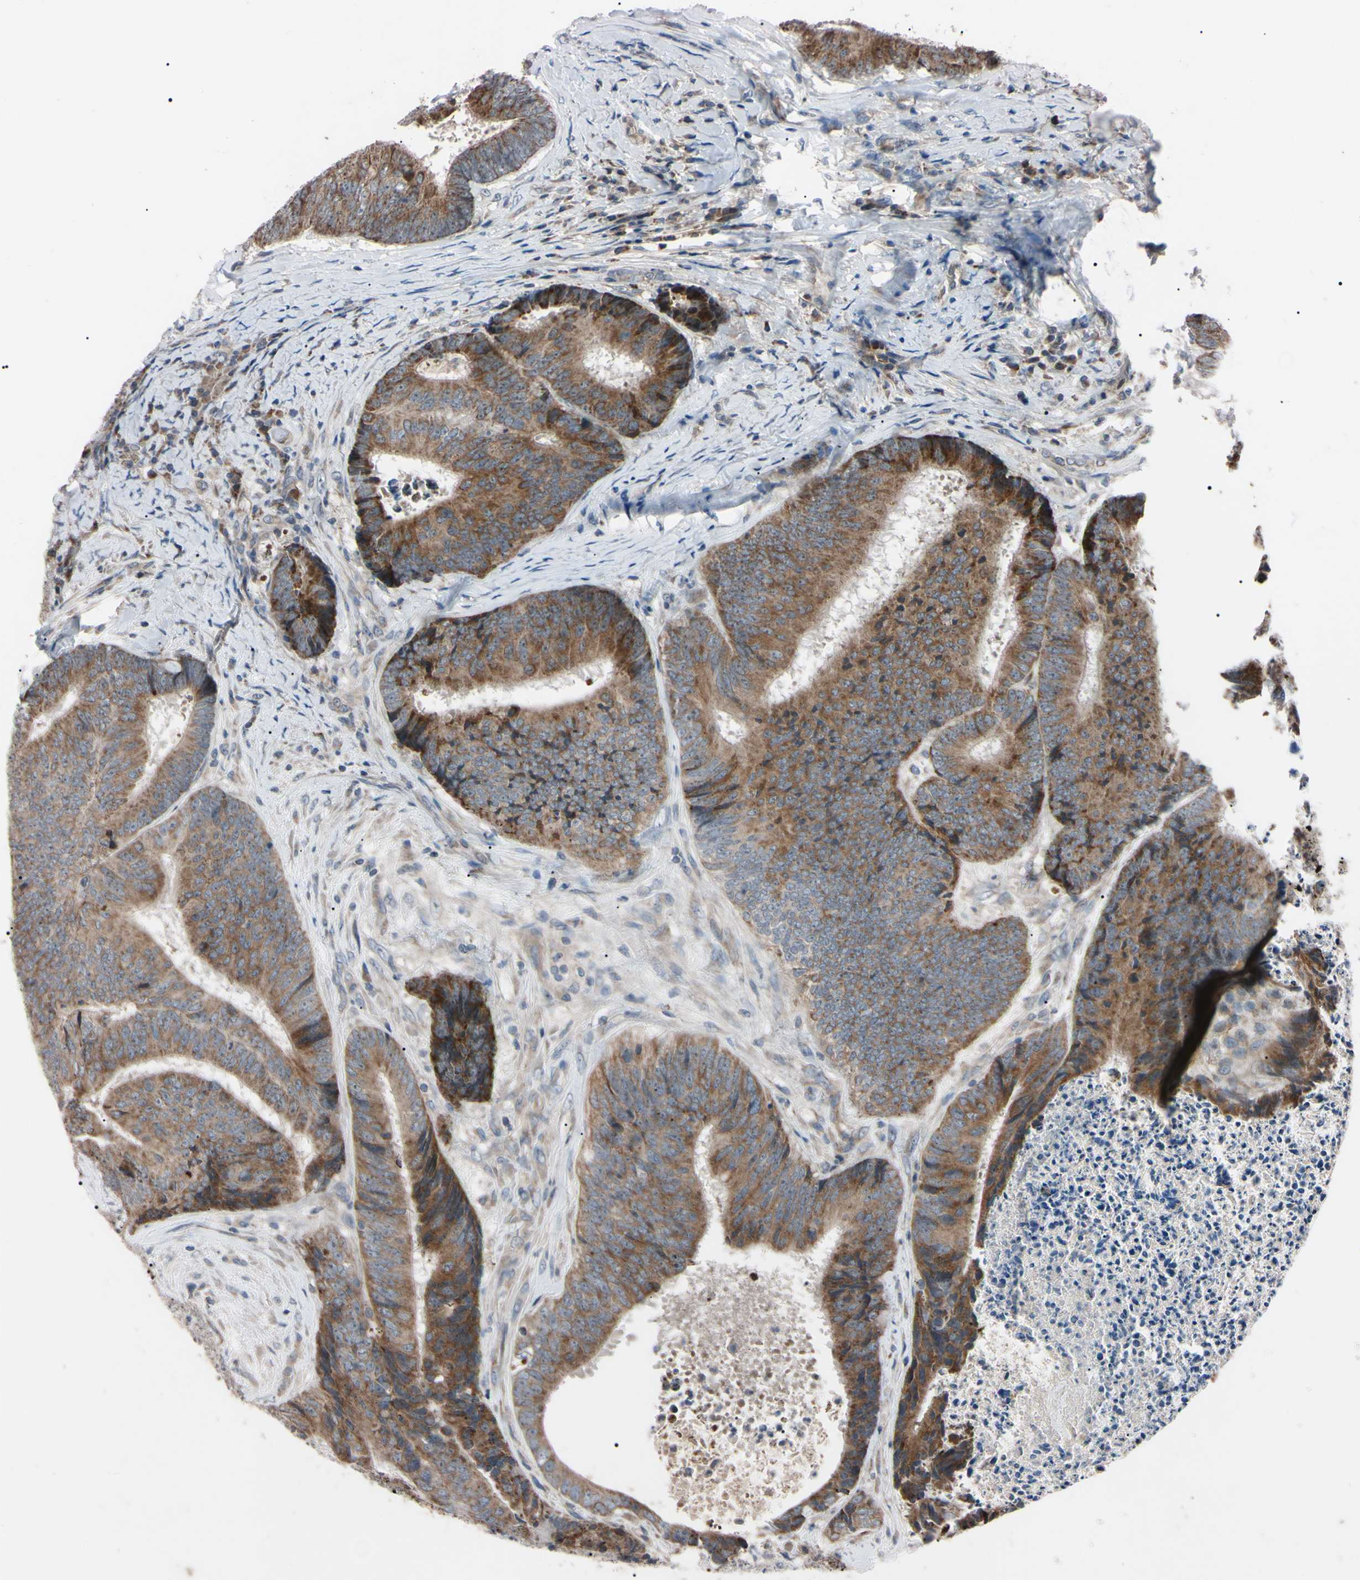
{"staining": {"intensity": "weak", "quantity": ">75%", "location": "cytoplasmic/membranous"}, "tissue": "colorectal cancer", "cell_type": "Tumor cells", "image_type": "cancer", "snomed": [{"axis": "morphology", "description": "Adenocarcinoma, NOS"}, {"axis": "topography", "description": "Rectum"}], "caption": "Colorectal adenocarcinoma stained with a protein marker displays weak staining in tumor cells.", "gene": "TNFRSF1A", "patient": {"sex": "male", "age": 72}}